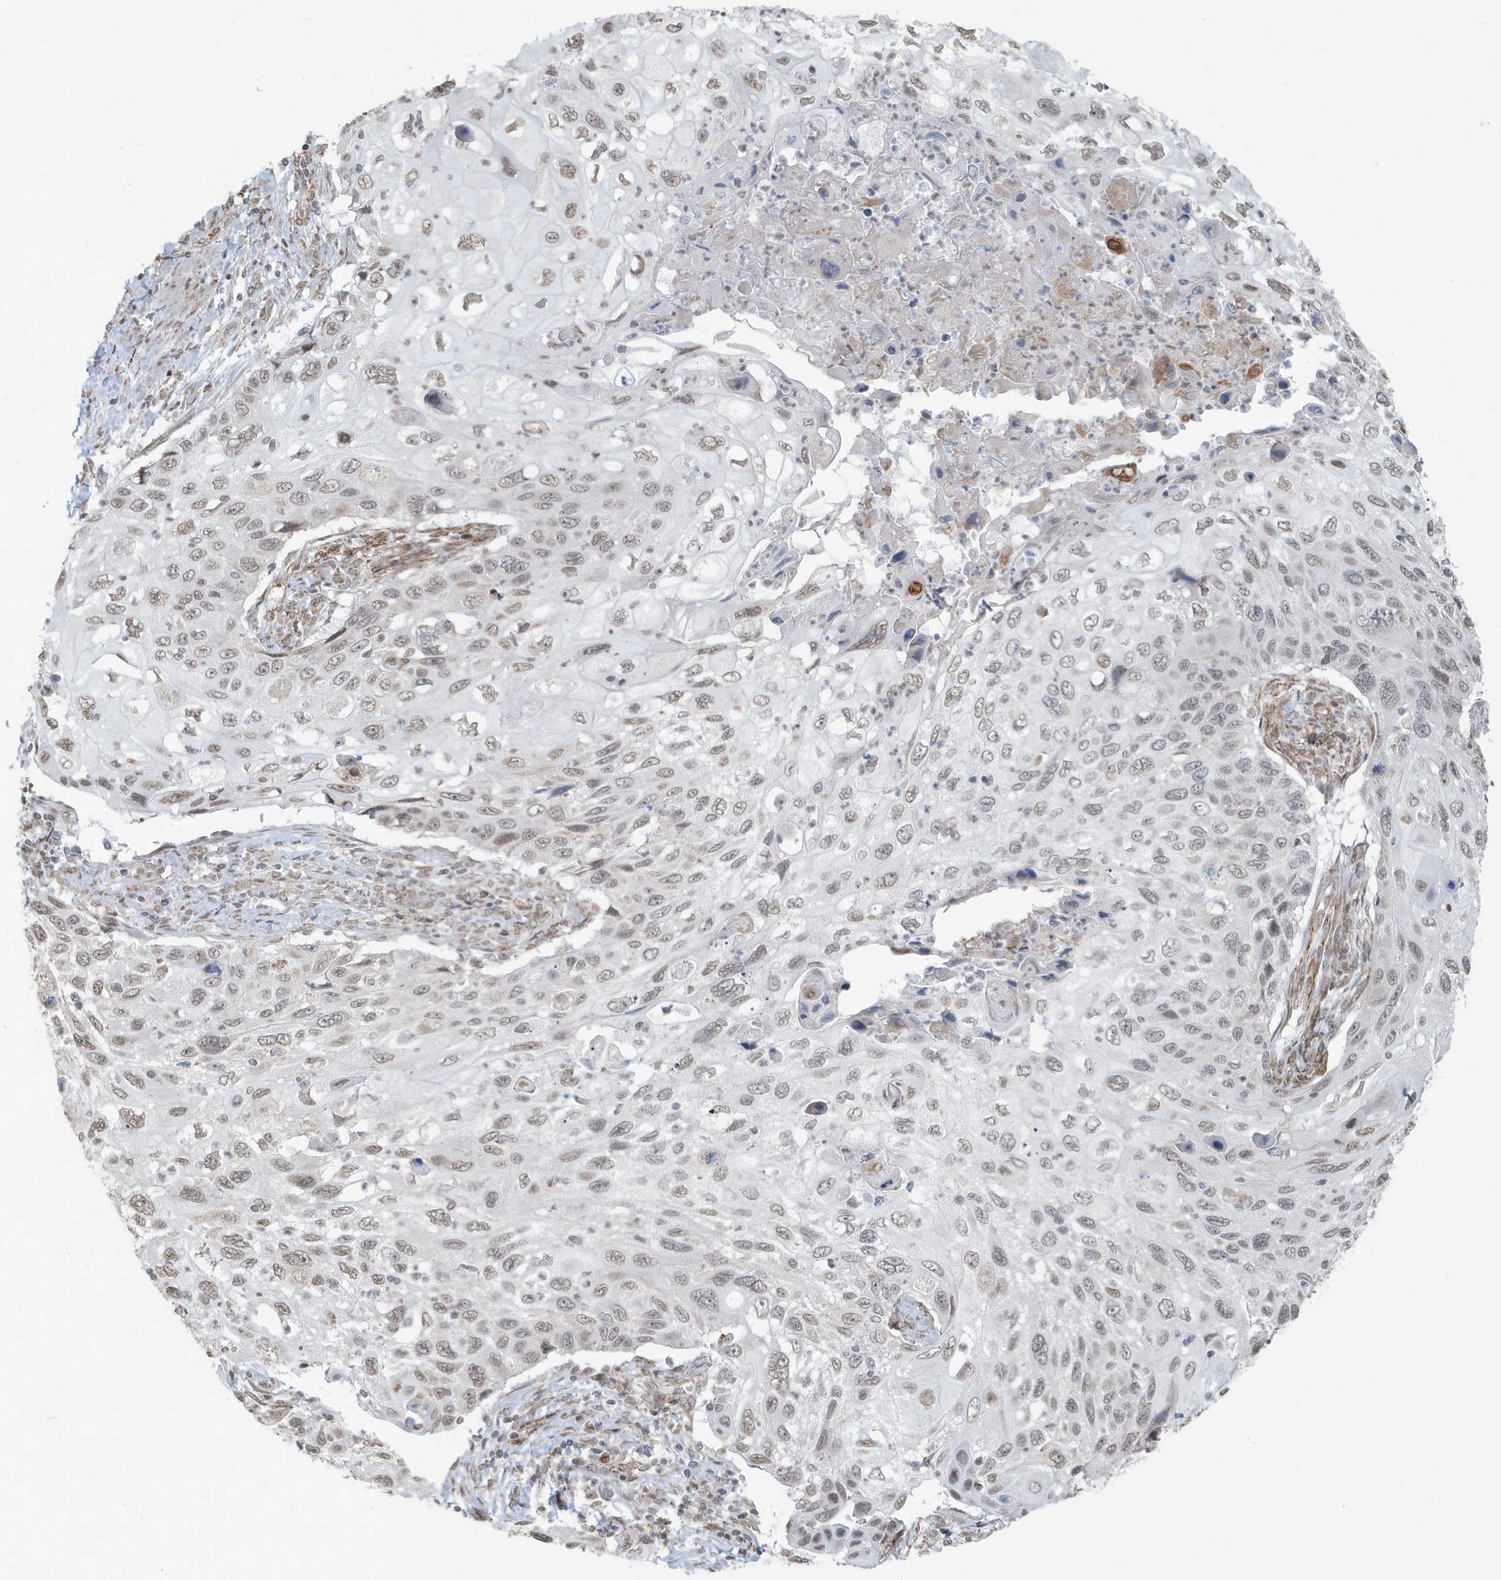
{"staining": {"intensity": "weak", "quantity": "25%-75%", "location": "nuclear"}, "tissue": "cervical cancer", "cell_type": "Tumor cells", "image_type": "cancer", "snomed": [{"axis": "morphology", "description": "Squamous cell carcinoma, NOS"}, {"axis": "topography", "description": "Cervix"}], "caption": "Approximately 25%-75% of tumor cells in human squamous cell carcinoma (cervical) display weak nuclear protein expression as visualized by brown immunohistochemical staining.", "gene": "CHCHD4", "patient": {"sex": "female", "age": 70}}